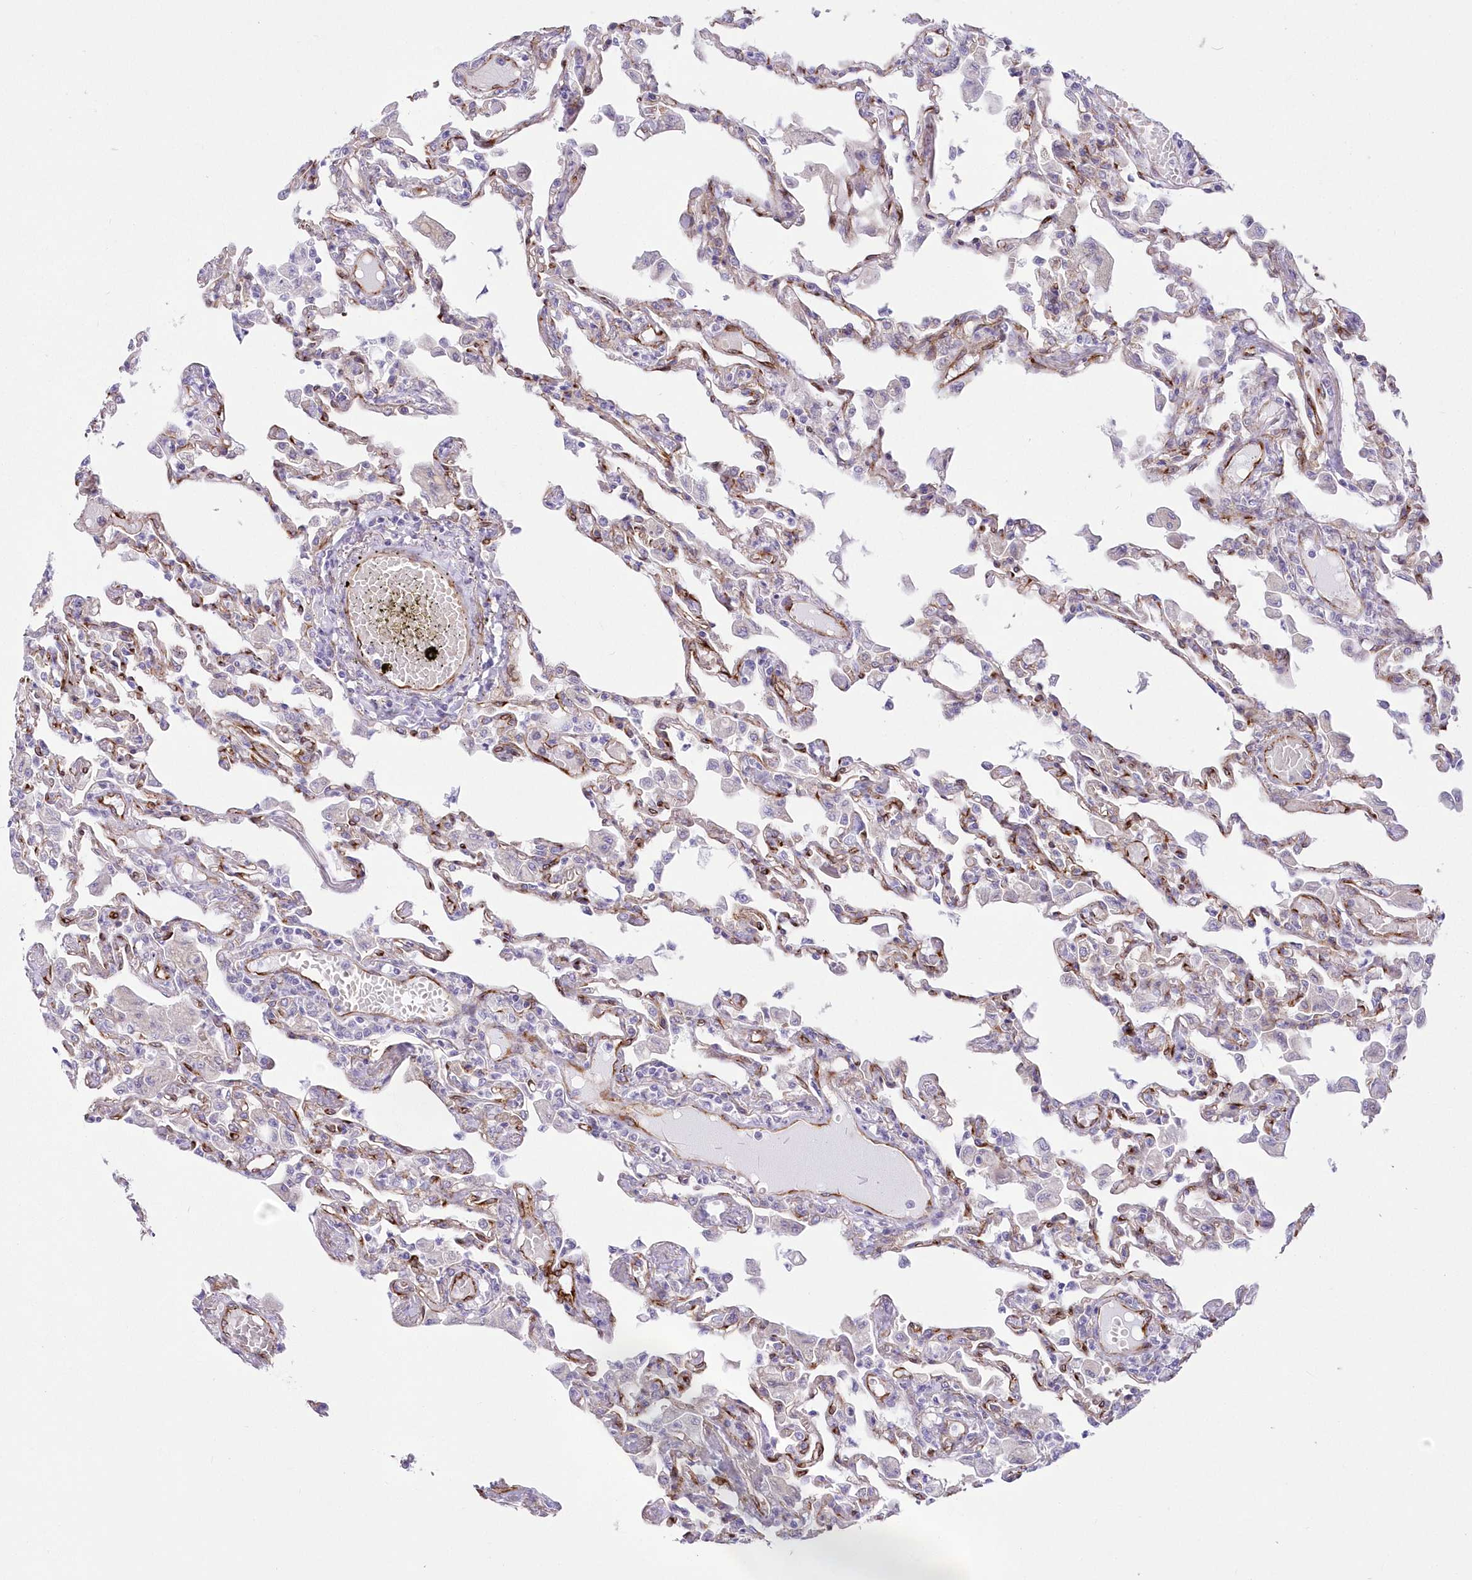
{"staining": {"intensity": "moderate", "quantity": "<25%", "location": "cytoplasmic/membranous"}, "tissue": "lung", "cell_type": "Alveolar cells", "image_type": "normal", "snomed": [{"axis": "morphology", "description": "Normal tissue, NOS"}, {"axis": "topography", "description": "Bronchus"}, {"axis": "topography", "description": "Lung"}], "caption": "Immunohistochemistry (IHC) staining of normal lung, which displays low levels of moderate cytoplasmic/membranous staining in about <25% of alveolar cells indicating moderate cytoplasmic/membranous protein staining. The staining was performed using DAB (brown) for protein detection and nuclei were counterstained in hematoxylin (blue).", "gene": "YTHDC2", "patient": {"sex": "female", "age": 49}}